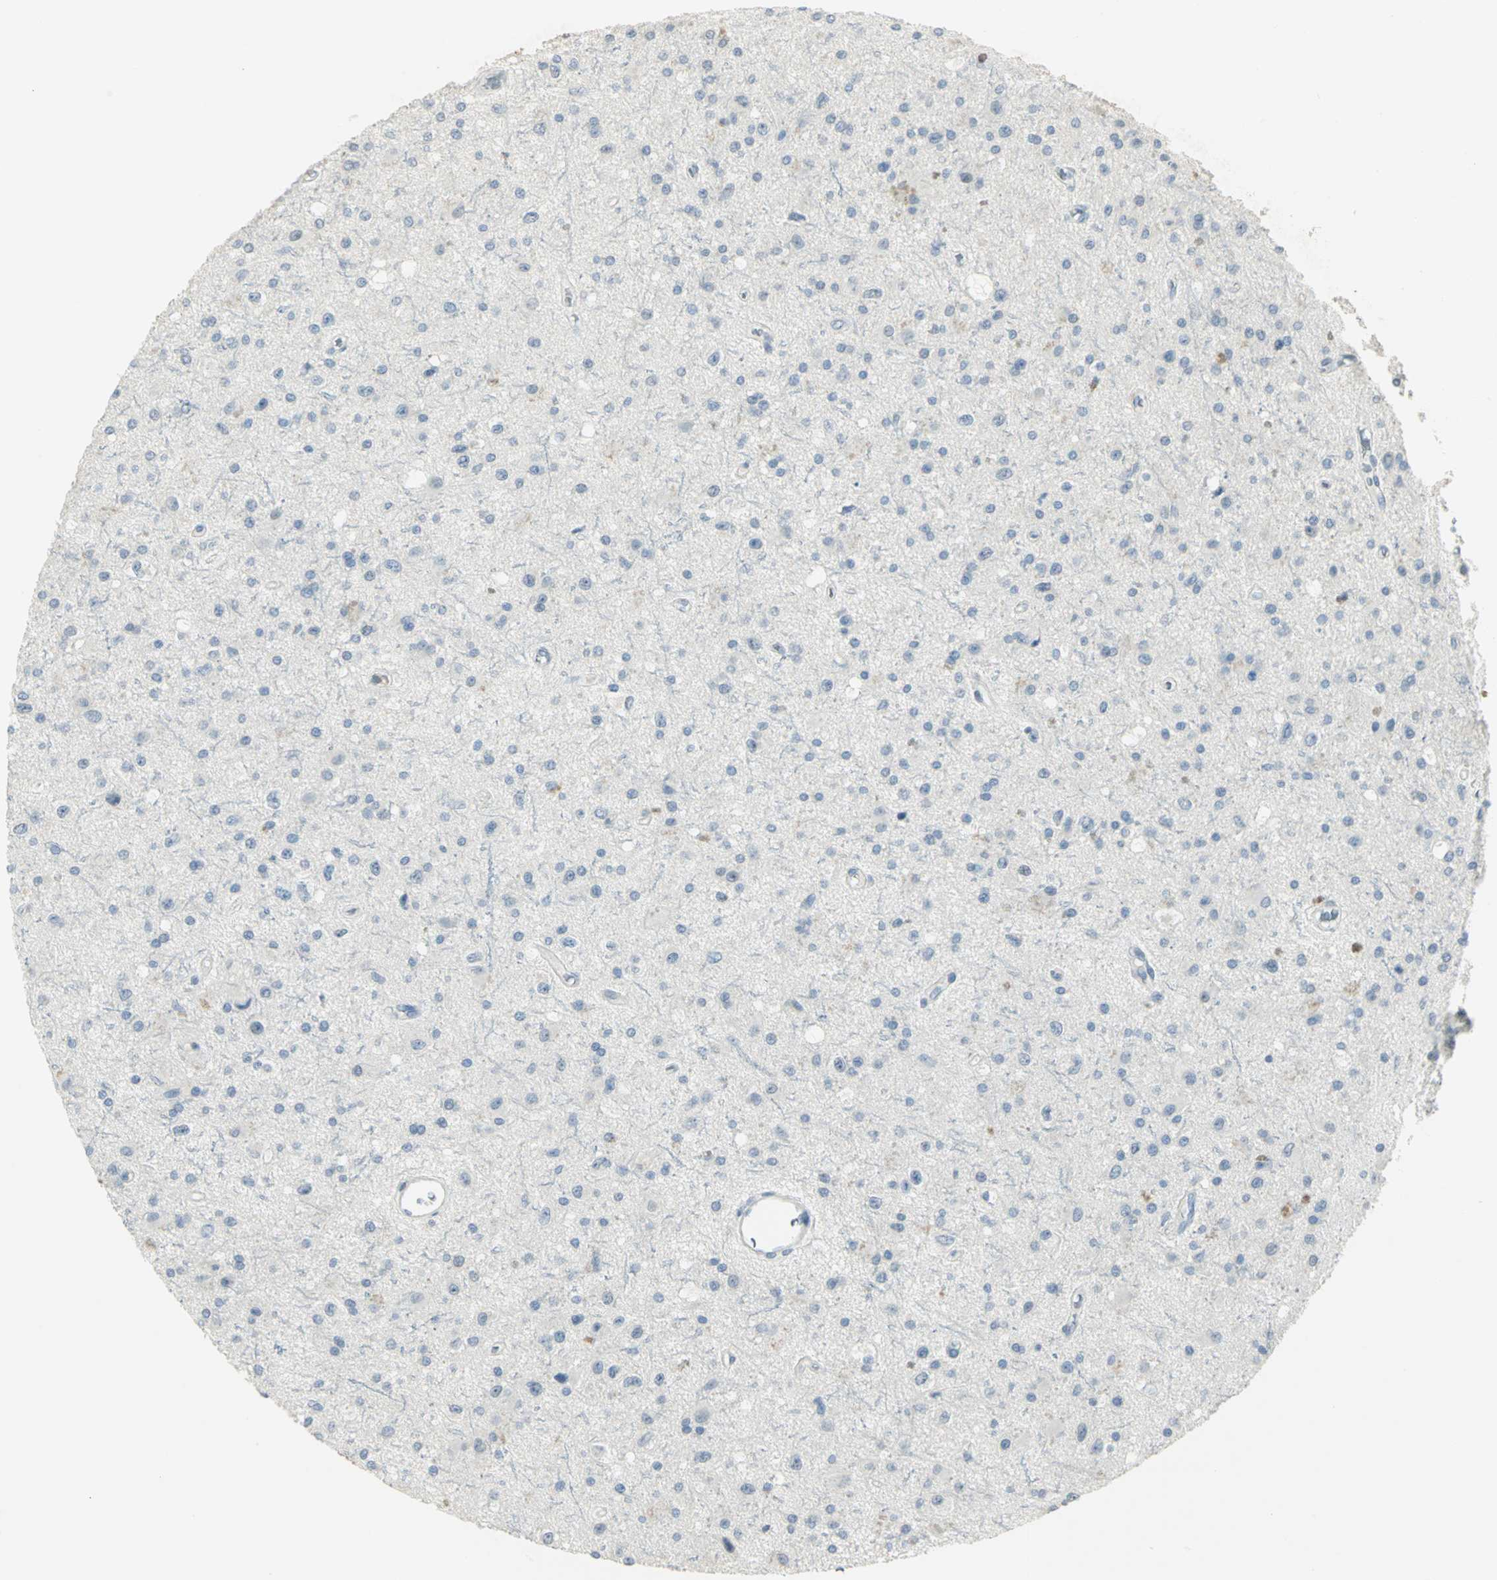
{"staining": {"intensity": "negative", "quantity": "none", "location": "none"}, "tissue": "glioma", "cell_type": "Tumor cells", "image_type": "cancer", "snomed": [{"axis": "morphology", "description": "Glioma, malignant, Low grade"}, {"axis": "topography", "description": "Brain"}], "caption": "This micrograph is of glioma stained with IHC to label a protein in brown with the nuclei are counter-stained blue. There is no expression in tumor cells. The staining was performed using DAB (3,3'-diaminobenzidine) to visualize the protein expression in brown, while the nuclei were stained in blue with hematoxylin (Magnification: 20x).", "gene": "BCL6", "patient": {"sex": "male", "age": 58}}